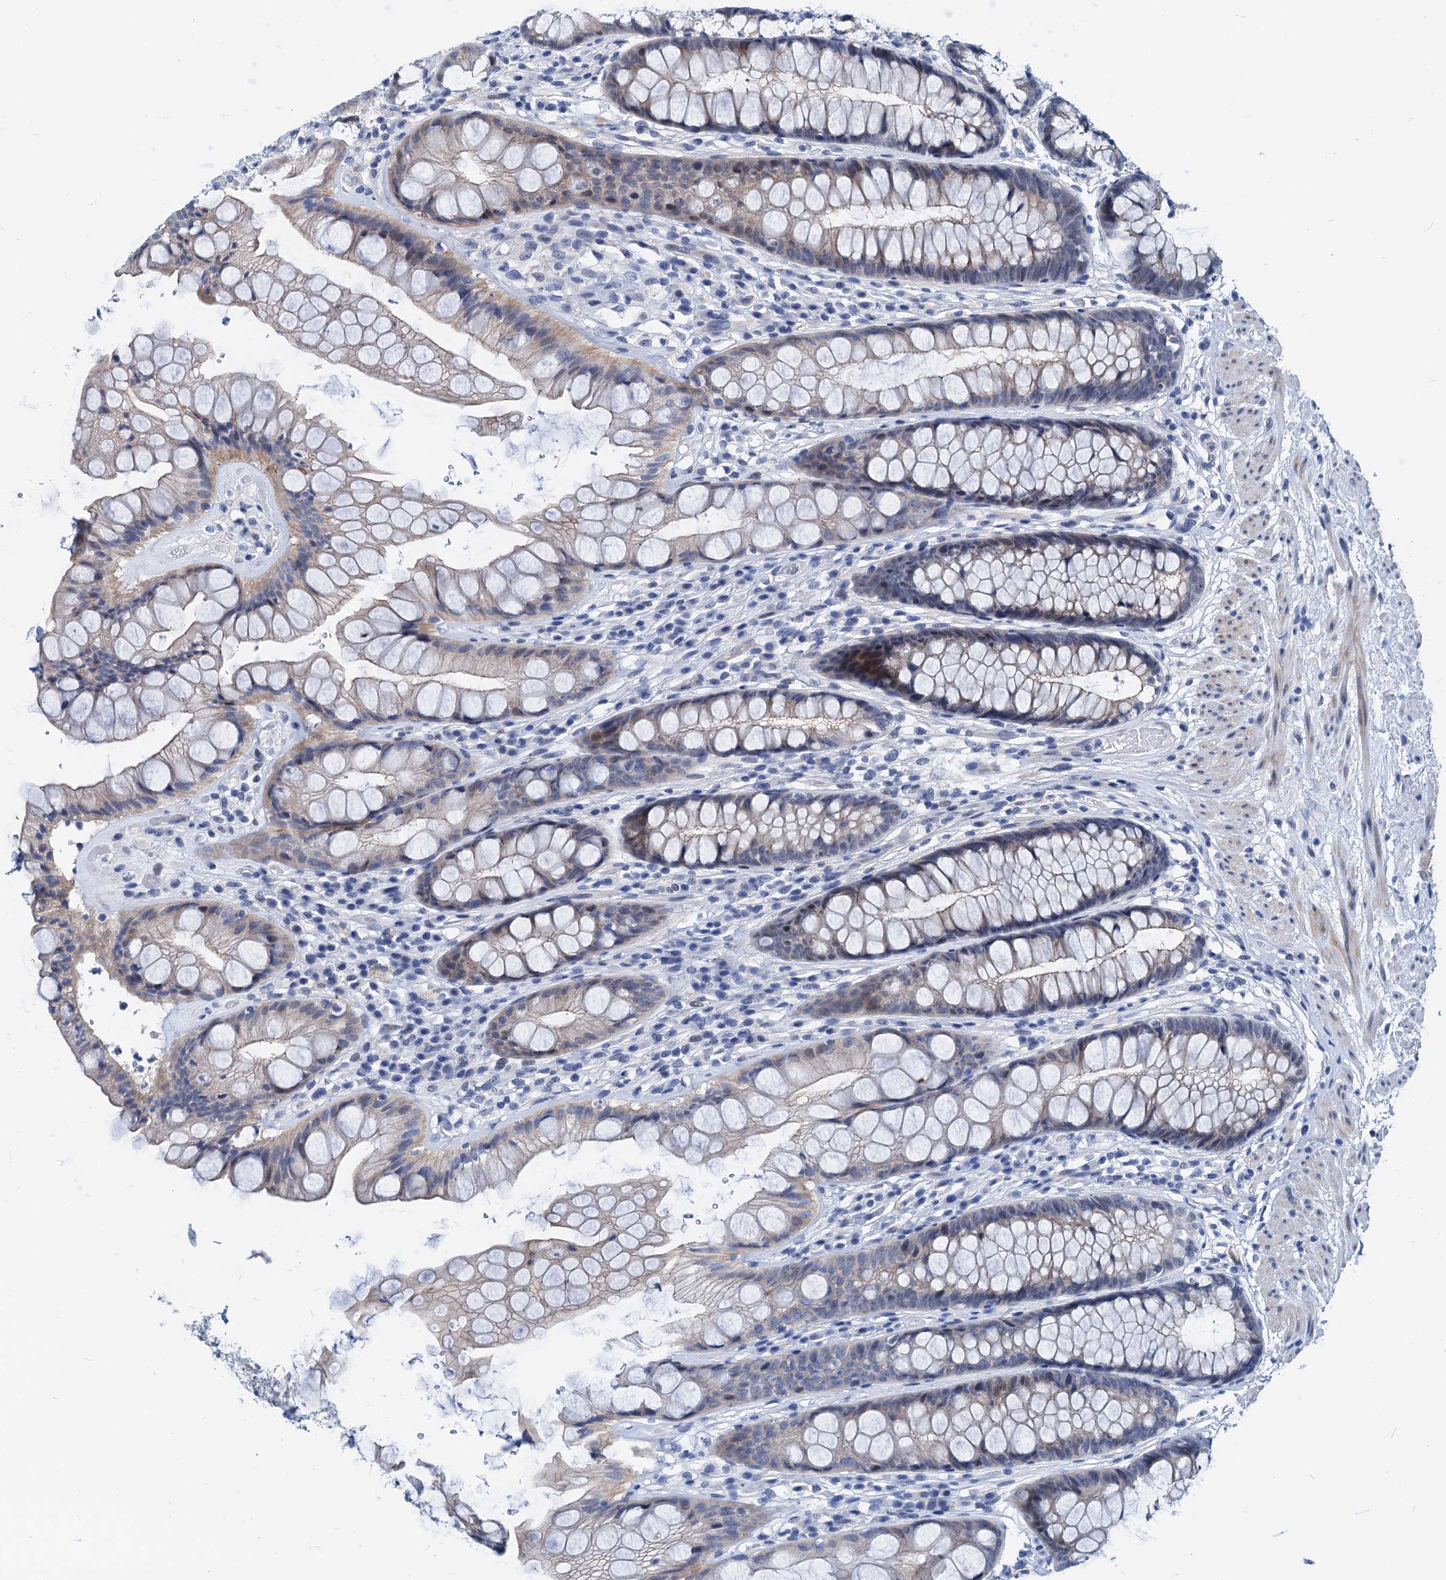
{"staining": {"intensity": "weak", "quantity": "25%-75%", "location": "cytoplasmic/membranous"}, "tissue": "rectum", "cell_type": "Glandular cells", "image_type": "normal", "snomed": [{"axis": "morphology", "description": "Normal tissue, NOS"}, {"axis": "topography", "description": "Rectum"}], "caption": "The immunohistochemical stain labels weak cytoplasmic/membranous staining in glandular cells of benign rectum. (Brightfield microscopy of DAB IHC at high magnification).", "gene": "HSF2", "patient": {"sex": "male", "age": 74}}